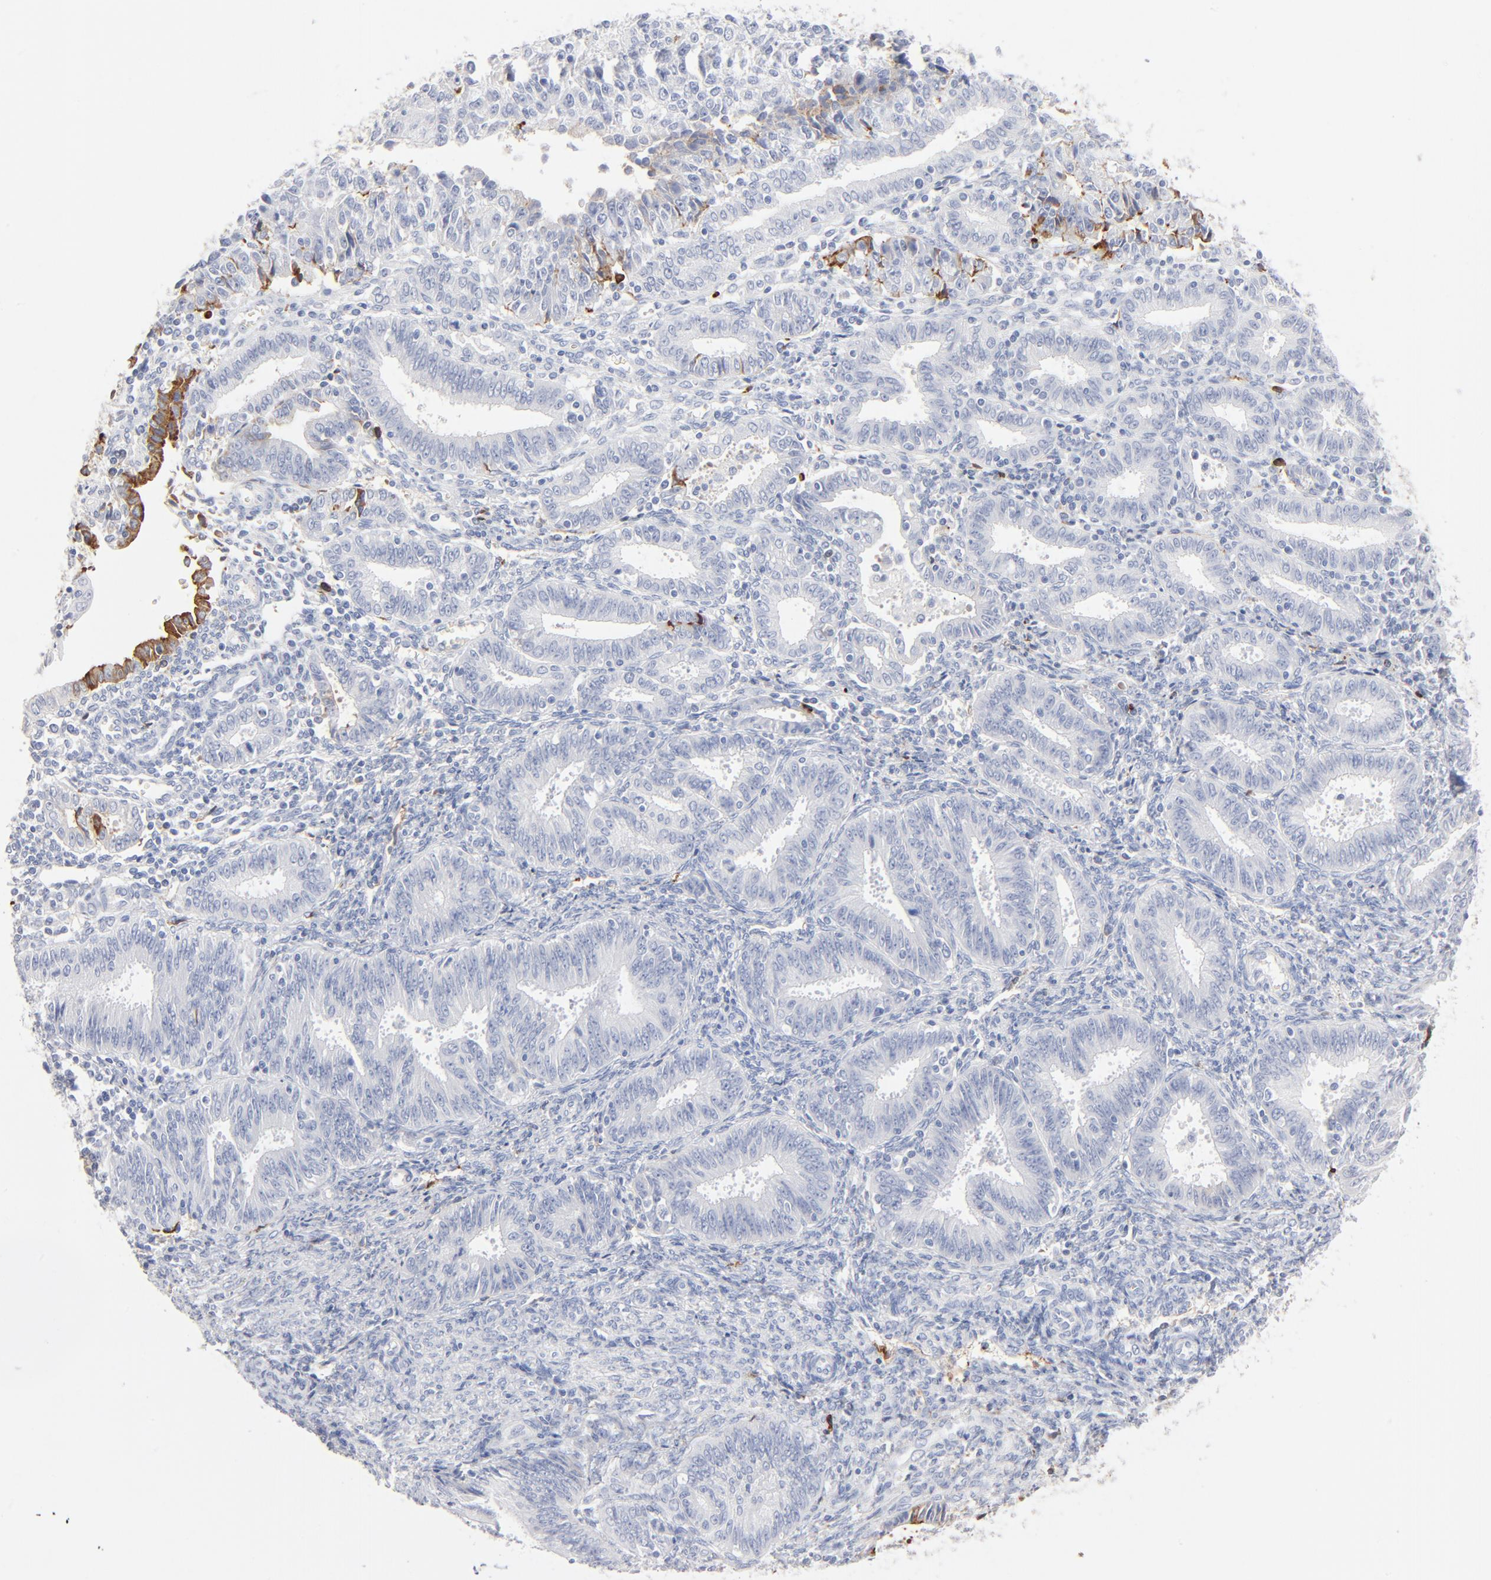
{"staining": {"intensity": "negative", "quantity": "none", "location": "none"}, "tissue": "endometrial cancer", "cell_type": "Tumor cells", "image_type": "cancer", "snomed": [{"axis": "morphology", "description": "Adenocarcinoma, NOS"}, {"axis": "topography", "description": "Endometrium"}], "caption": "An image of endometrial cancer stained for a protein exhibits no brown staining in tumor cells.", "gene": "APOH", "patient": {"sex": "female", "age": 42}}